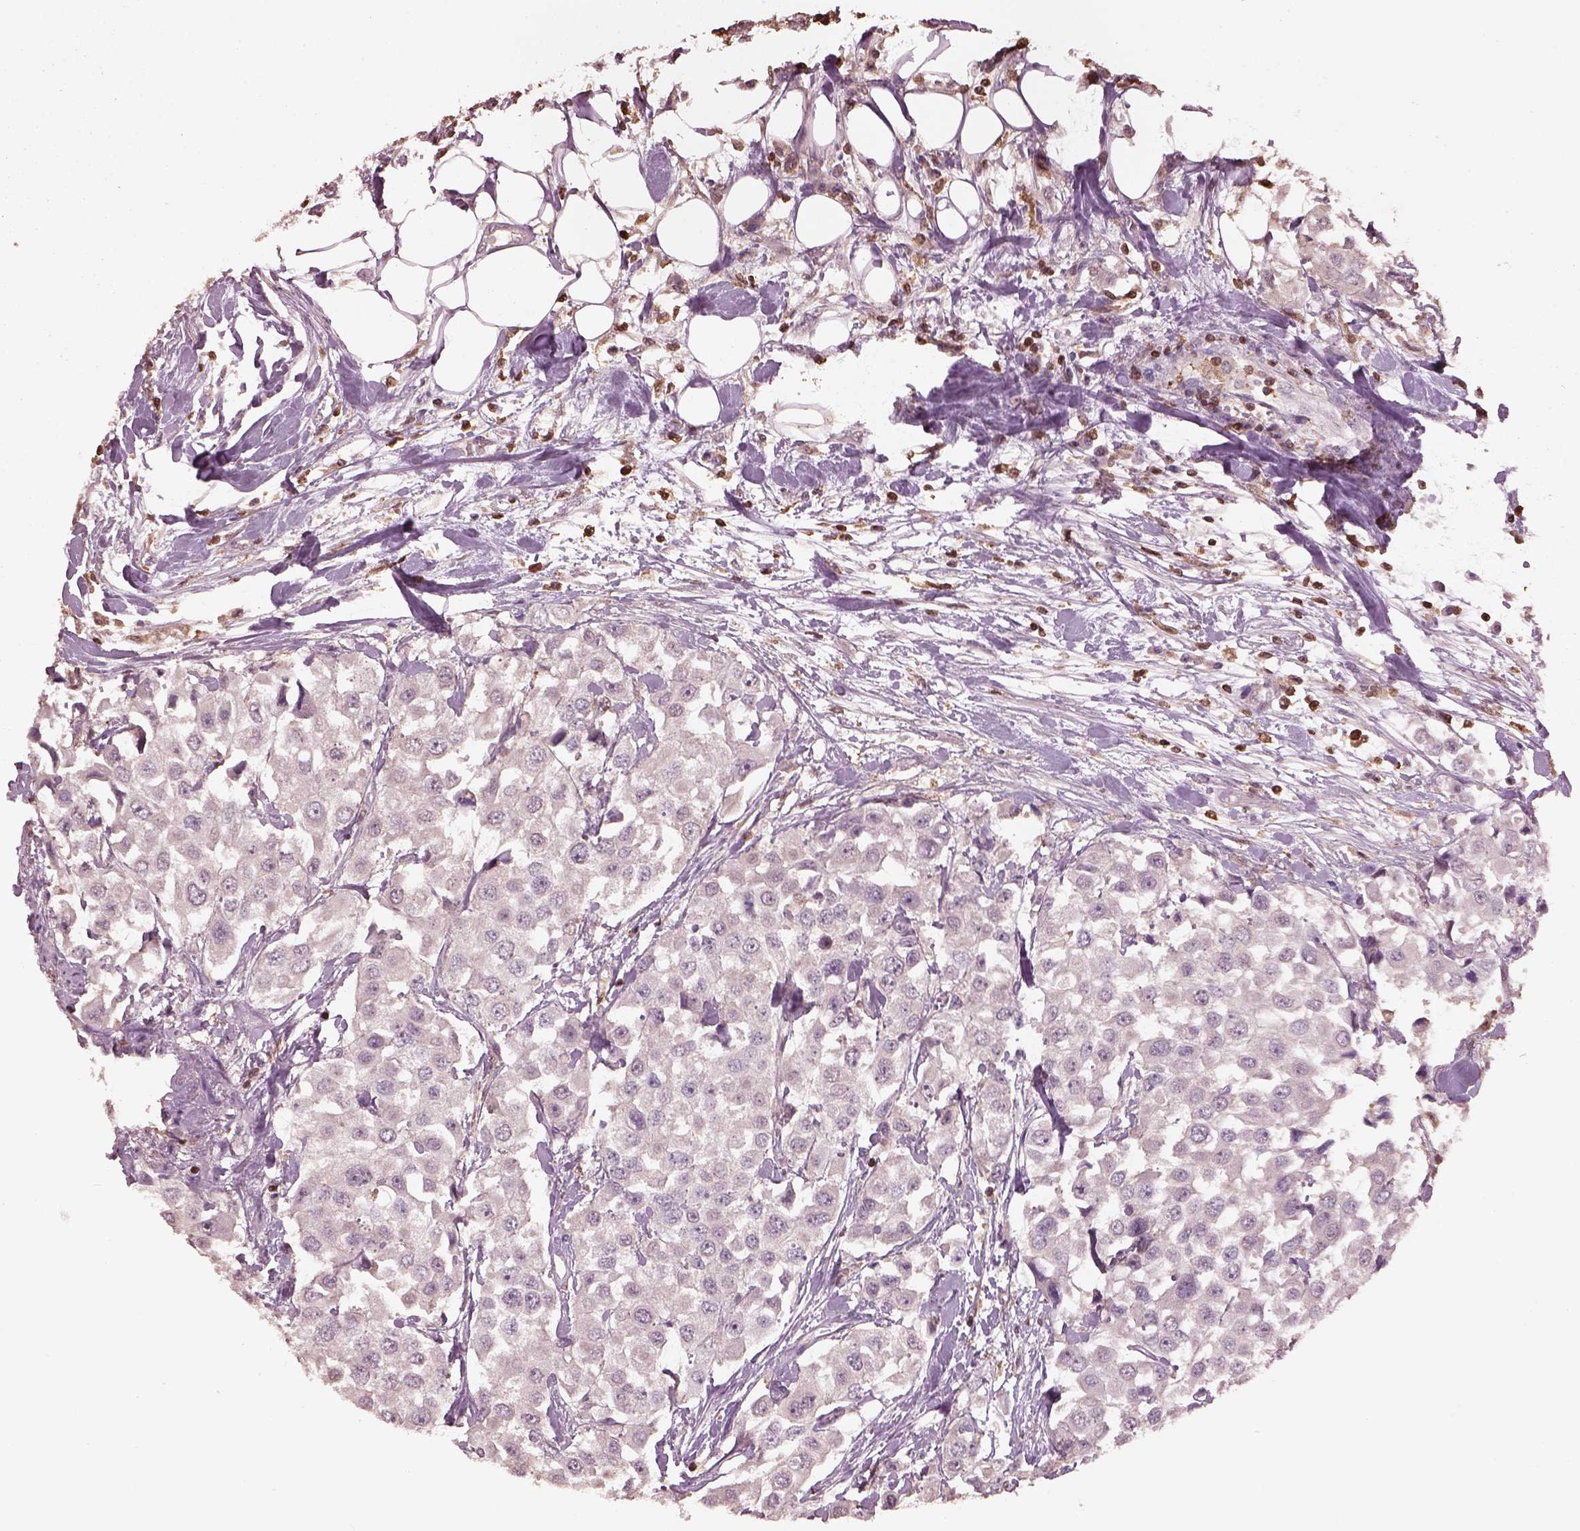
{"staining": {"intensity": "negative", "quantity": "none", "location": "none"}, "tissue": "urothelial cancer", "cell_type": "Tumor cells", "image_type": "cancer", "snomed": [{"axis": "morphology", "description": "Urothelial carcinoma, High grade"}, {"axis": "topography", "description": "Urinary bladder"}], "caption": "This image is of high-grade urothelial carcinoma stained with immunohistochemistry to label a protein in brown with the nuclei are counter-stained blue. There is no expression in tumor cells. (DAB immunohistochemistry (IHC), high magnification).", "gene": "IL31RA", "patient": {"sex": "female", "age": 64}}